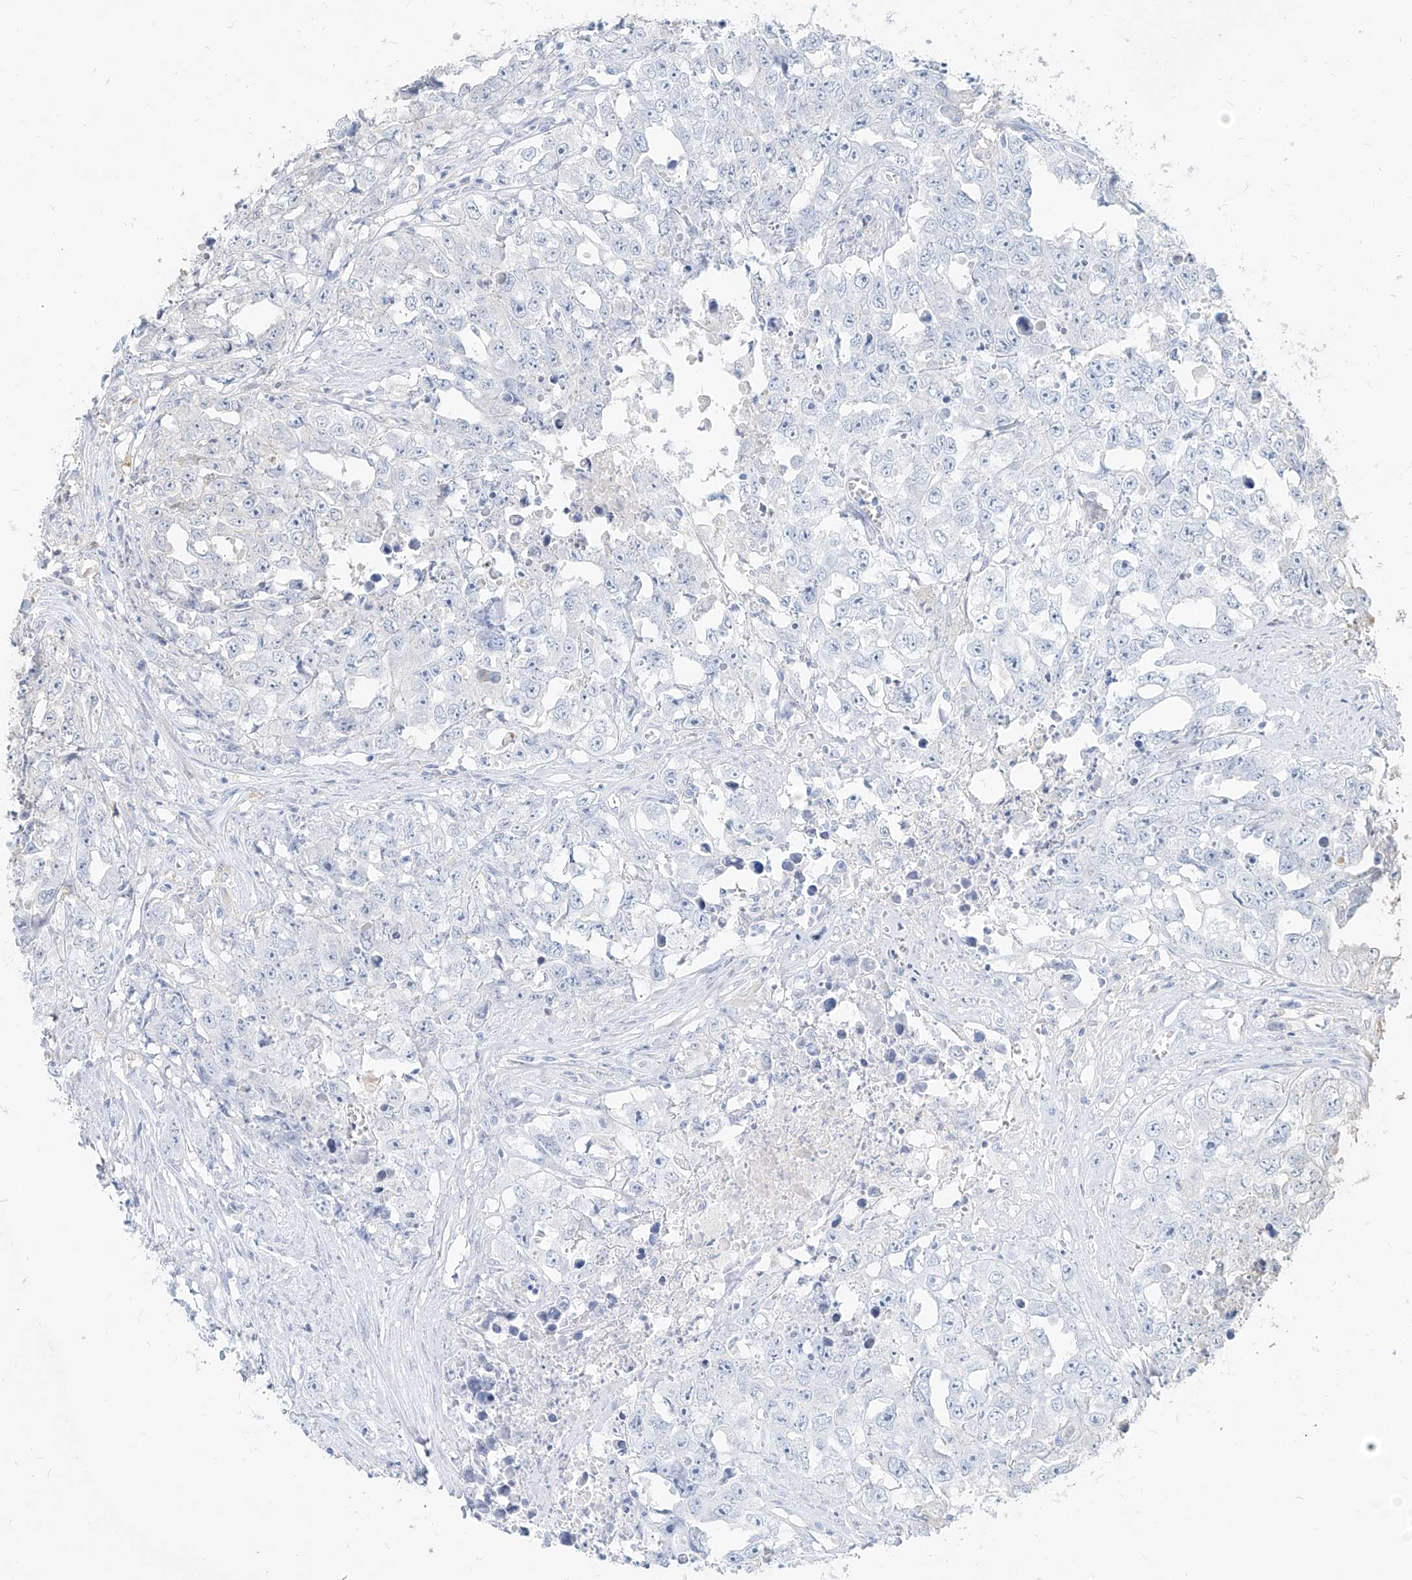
{"staining": {"intensity": "negative", "quantity": "none", "location": "none"}, "tissue": "testis cancer", "cell_type": "Tumor cells", "image_type": "cancer", "snomed": [{"axis": "morphology", "description": "Seminoma, NOS"}, {"axis": "morphology", "description": "Carcinoma, Embryonal, NOS"}, {"axis": "topography", "description": "Testis"}], "caption": "Immunohistochemical staining of testis cancer (embryonal carcinoma) demonstrates no significant positivity in tumor cells. Nuclei are stained in blue.", "gene": "PGD", "patient": {"sex": "male", "age": 43}}